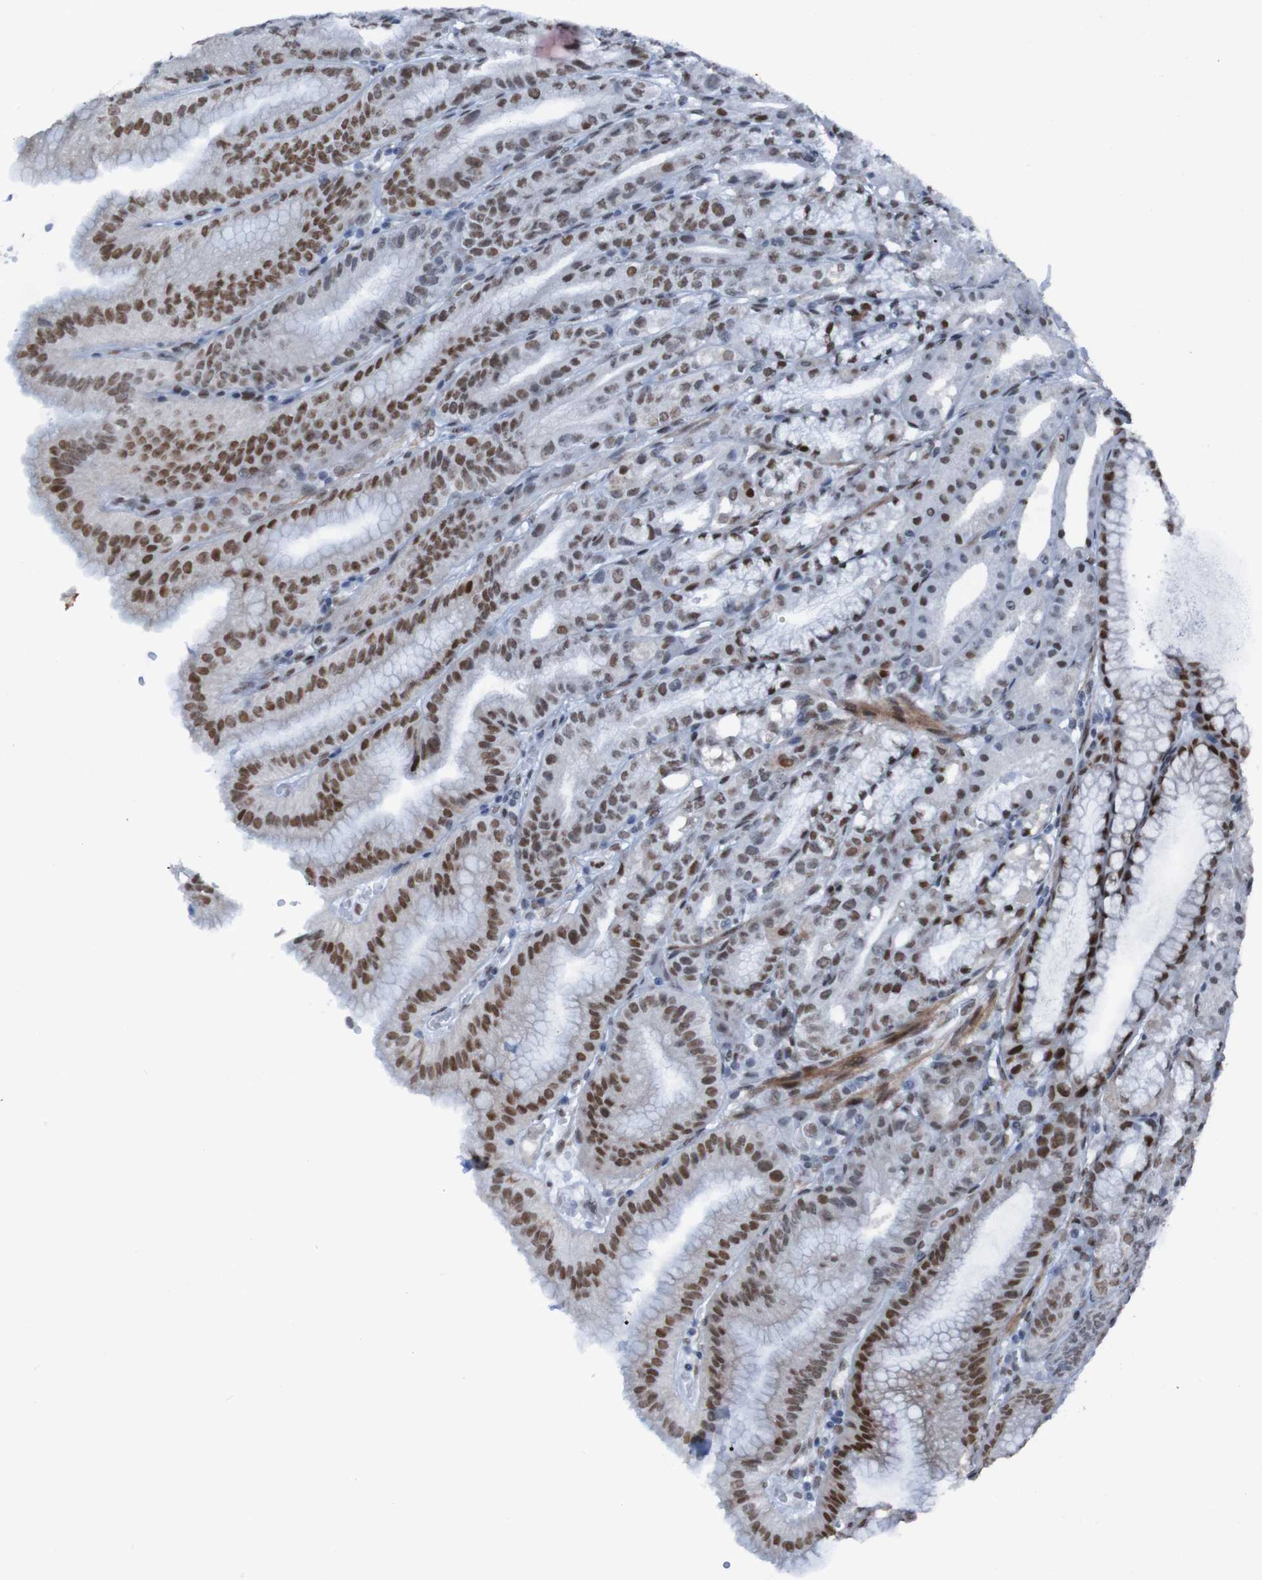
{"staining": {"intensity": "strong", "quantity": ">75%", "location": "cytoplasmic/membranous,nuclear"}, "tissue": "stomach", "cell_type": "Glandular cells", "image_type": "normal", "snomed": [{"axis": "morphology", "description": "Normal tissue, NOS"}, {"axis": "topography", "description": "Stomach, lower"}], "caption": "High-power microscopy captured an immunohistochemistry histopathology image of normal stomach, revealing strong cytoplasmic/membranous,nuclear positivity in about >75% of glandular cells.", "gene": "PHF2", "patient": {"sex": "male", "age": 71}}